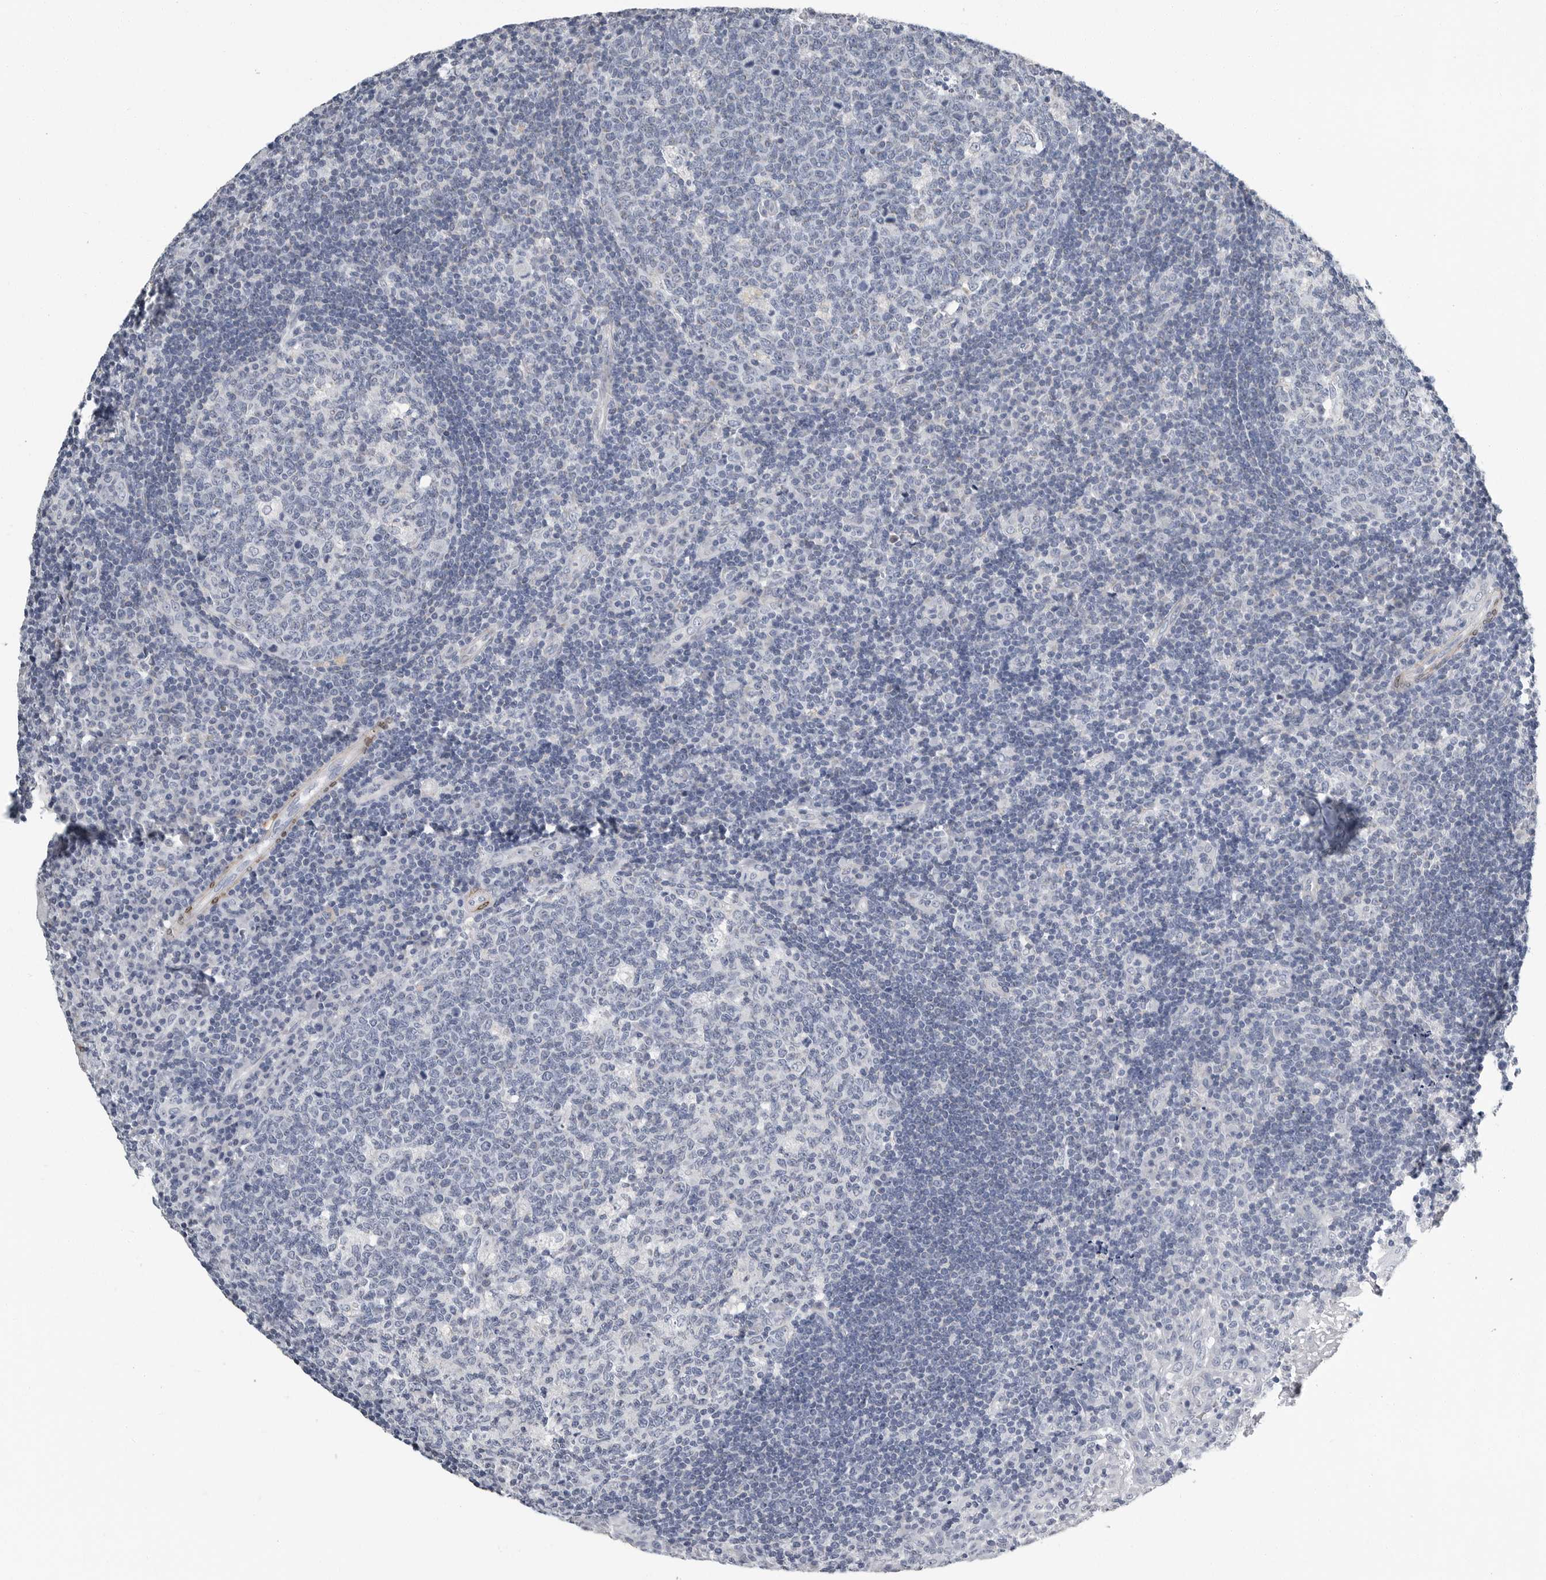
{"staining": {"intensity": "negative", "quantity": "none", "location": "none"}, "tissue": "tonsil", "cell_type": "Germinal center cells", "image_type": "normal", "snomed": [{"axis": "morphology", "description": "Normal tissue, NOS"}, {"axis": "topography", "description": "Tonsil"}], "caption": "Germinal center cells are negative for brown protein staining in benign tonsil. The staining was performed using DAB (3,3'-diaminobenzidine) to visualize the protein expression in brown, while the nuclei were stained in blue with hematoxylin (Magnification: 20x).", "gene": "PLN", "patient": {"sex": "female", "age": 40}}